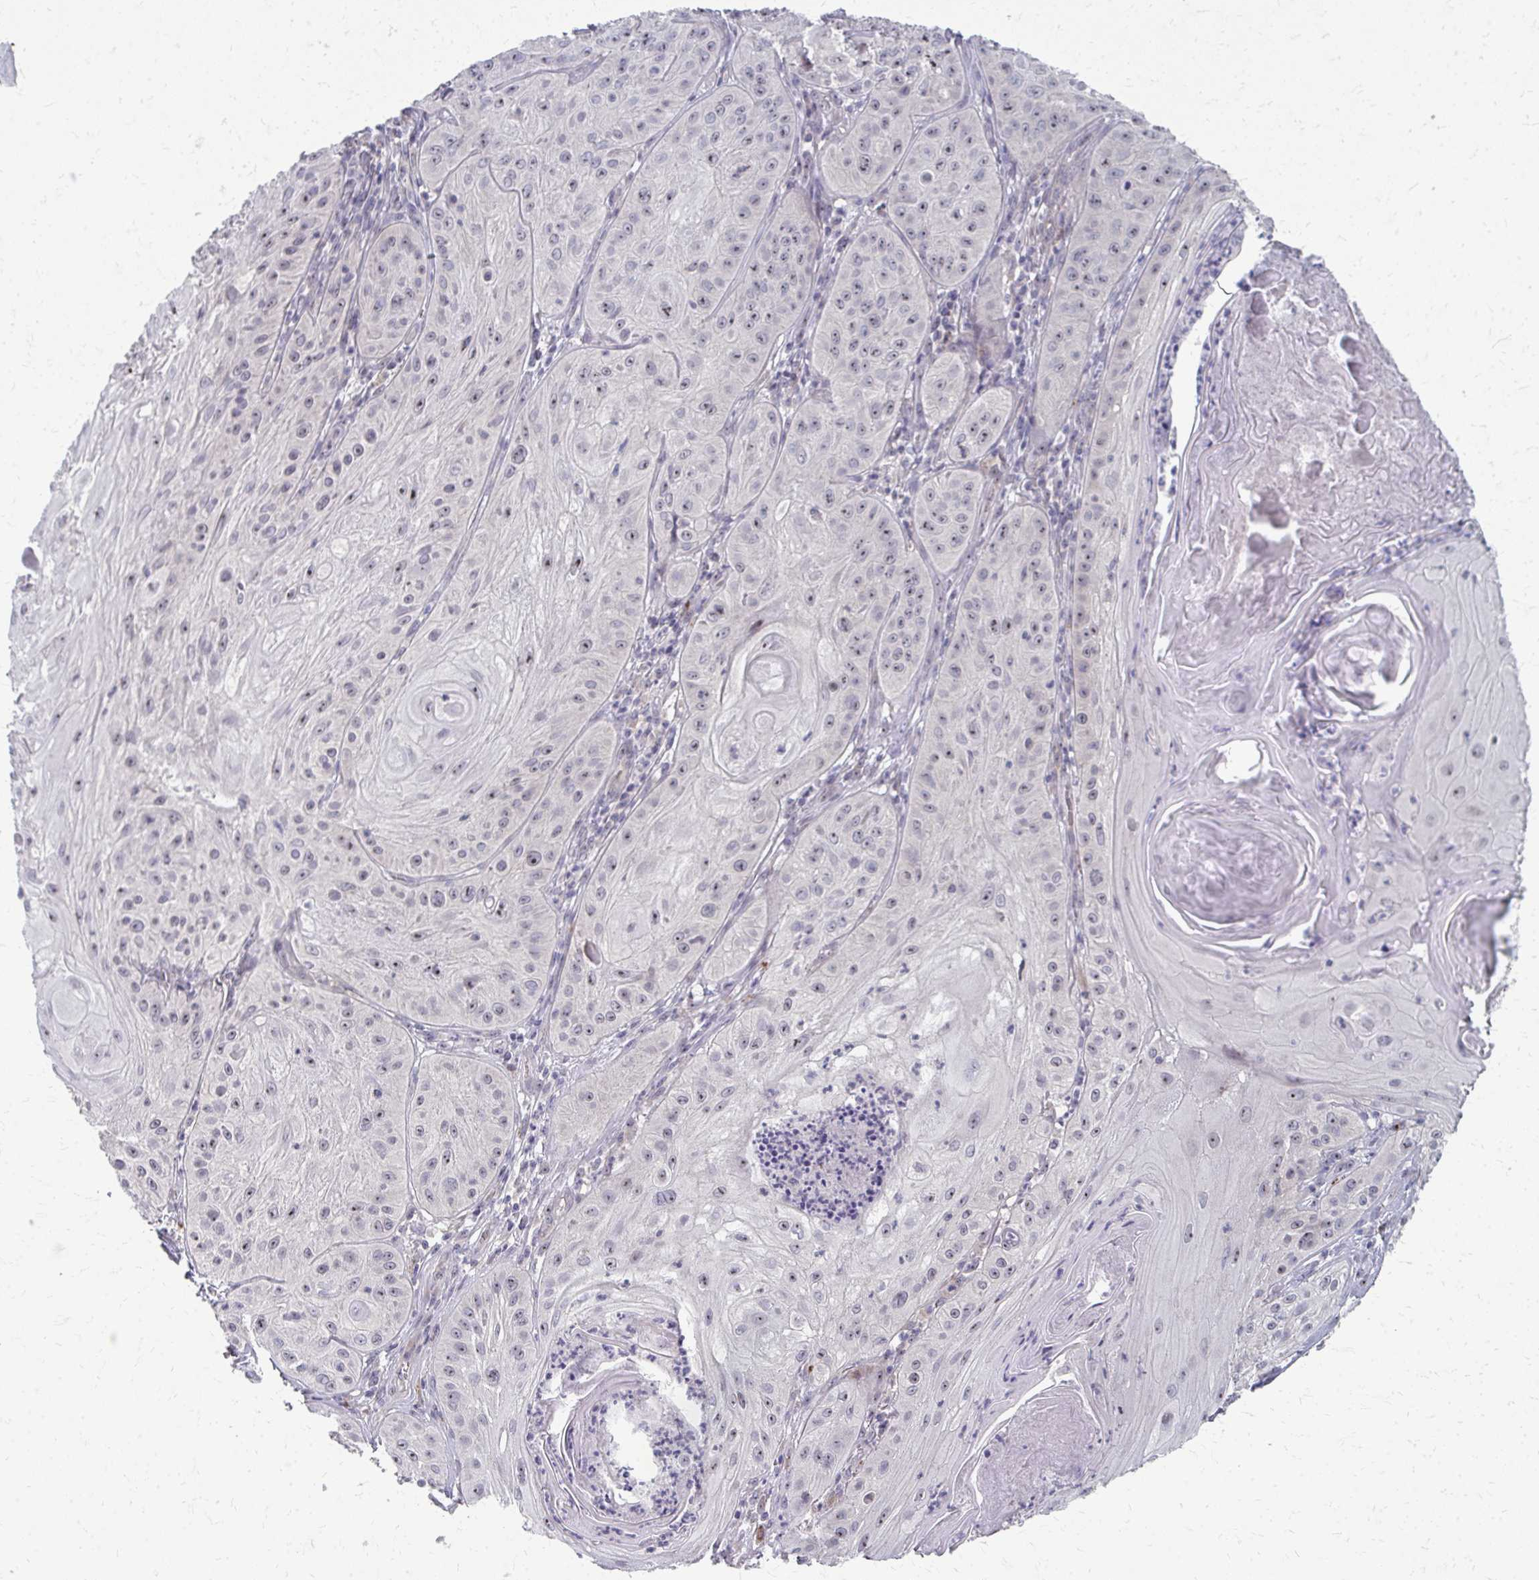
{"staining": {"intensity": "weak", "quantity": "25%-75%", "location": "nuclear"}, "tissue": "skin cancer", "cell_type": "Tumor cells", "image_type": "cancer", "snomed": [{"axis": "morphology", "description": "Squamous cell carcinoma, NOS"}, {"axis": "topography", "description": "Skin"}], "caption": "Tumor cells reveal low levels of weak nuclear staining in about 25%-75% of cells in human skin cancer.", "gene": "NUDT16", "patient": {"sex": "male", "age": 85}}